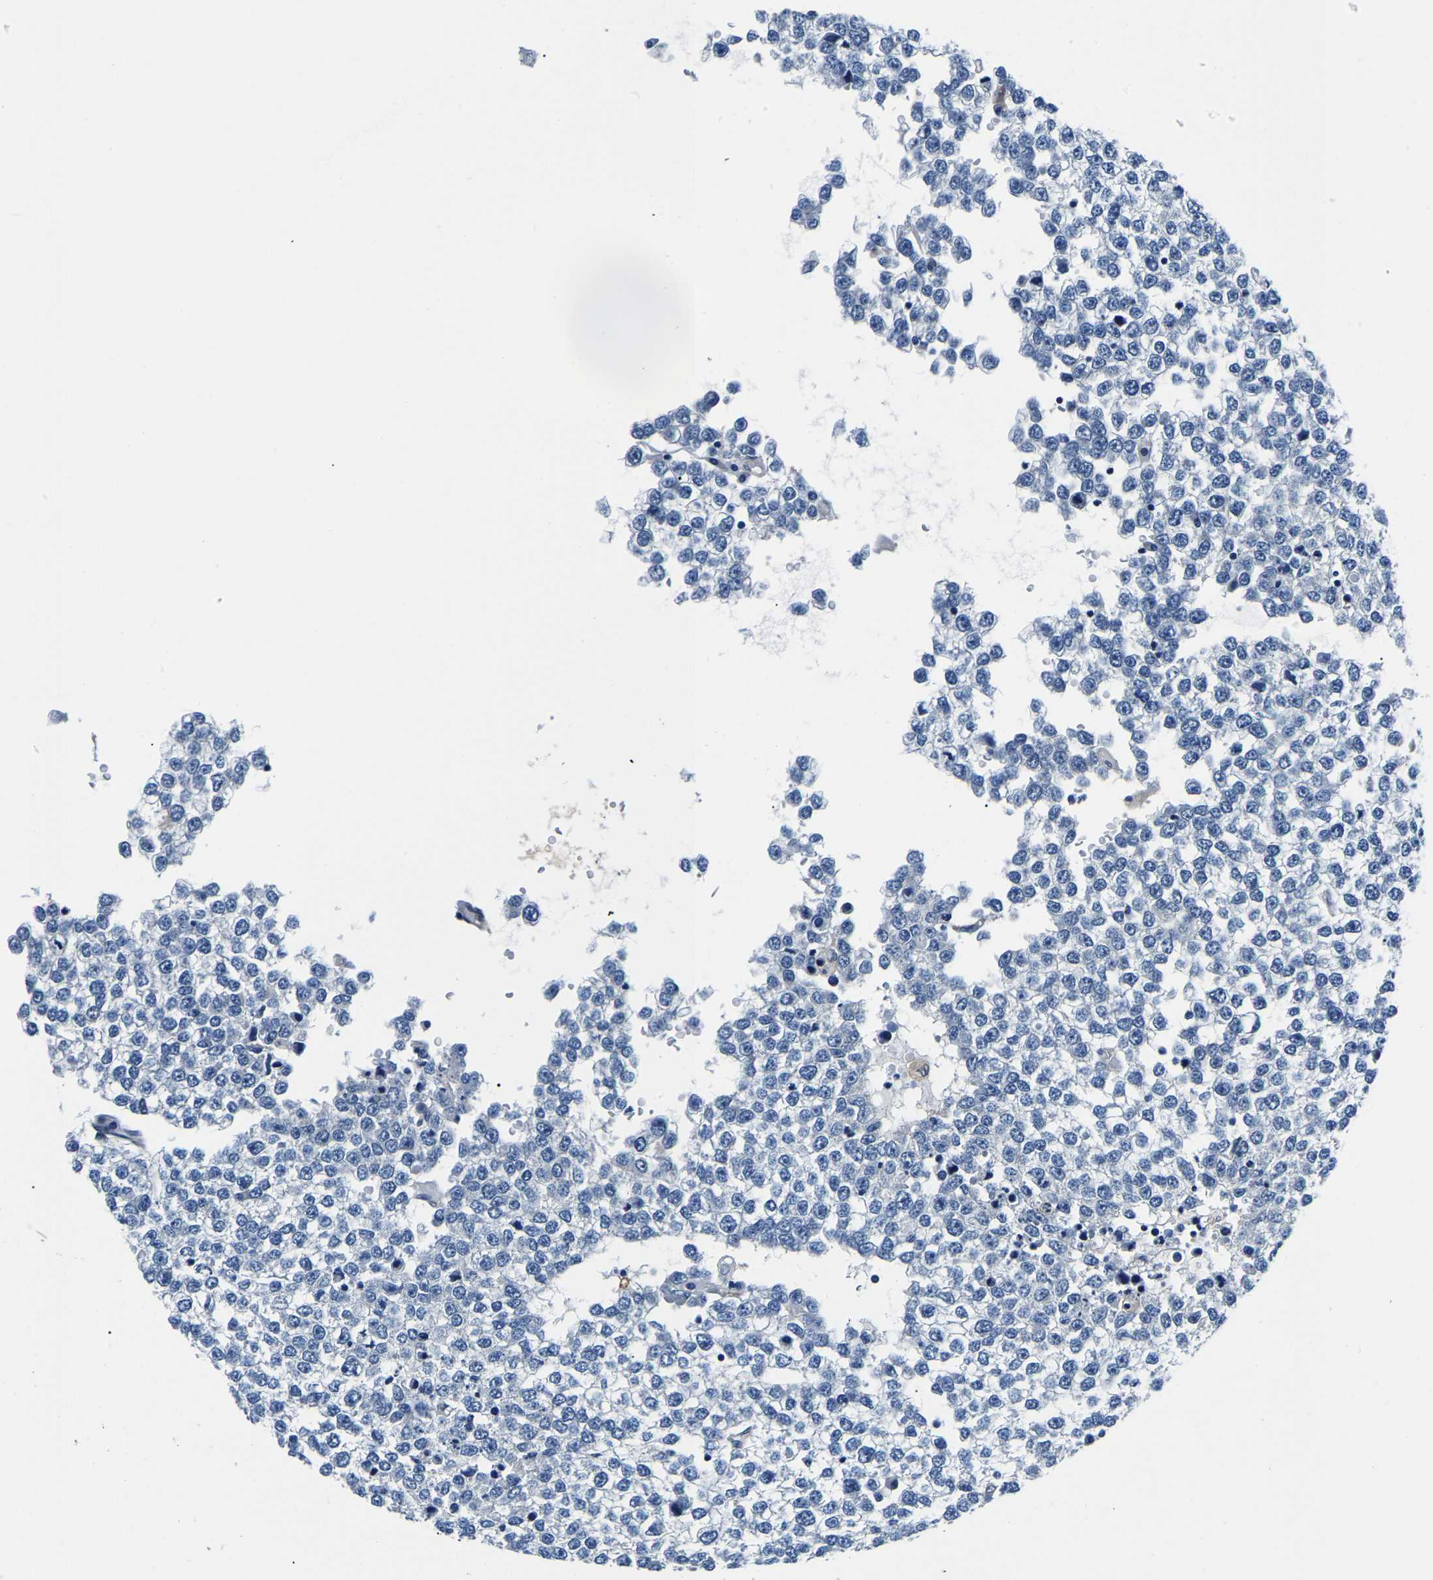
{"staining": {"intensity": "negative", "quantity": "none", "location": "none"}, "tissue": "testis cancer", "cell_type": "Tumor cells", "image_type": "cancer", "snomed": [{"axis": "morphology", "description": "Seminoma, NOS"}, {"axis": "topography", "description": "Testis"}], "caption": "Testis cancer stained for a protein using immunohistochemistry displays no expression tumor cells.", "gene": "ACO1", "patient": {"sex": "male", "age": 65}}